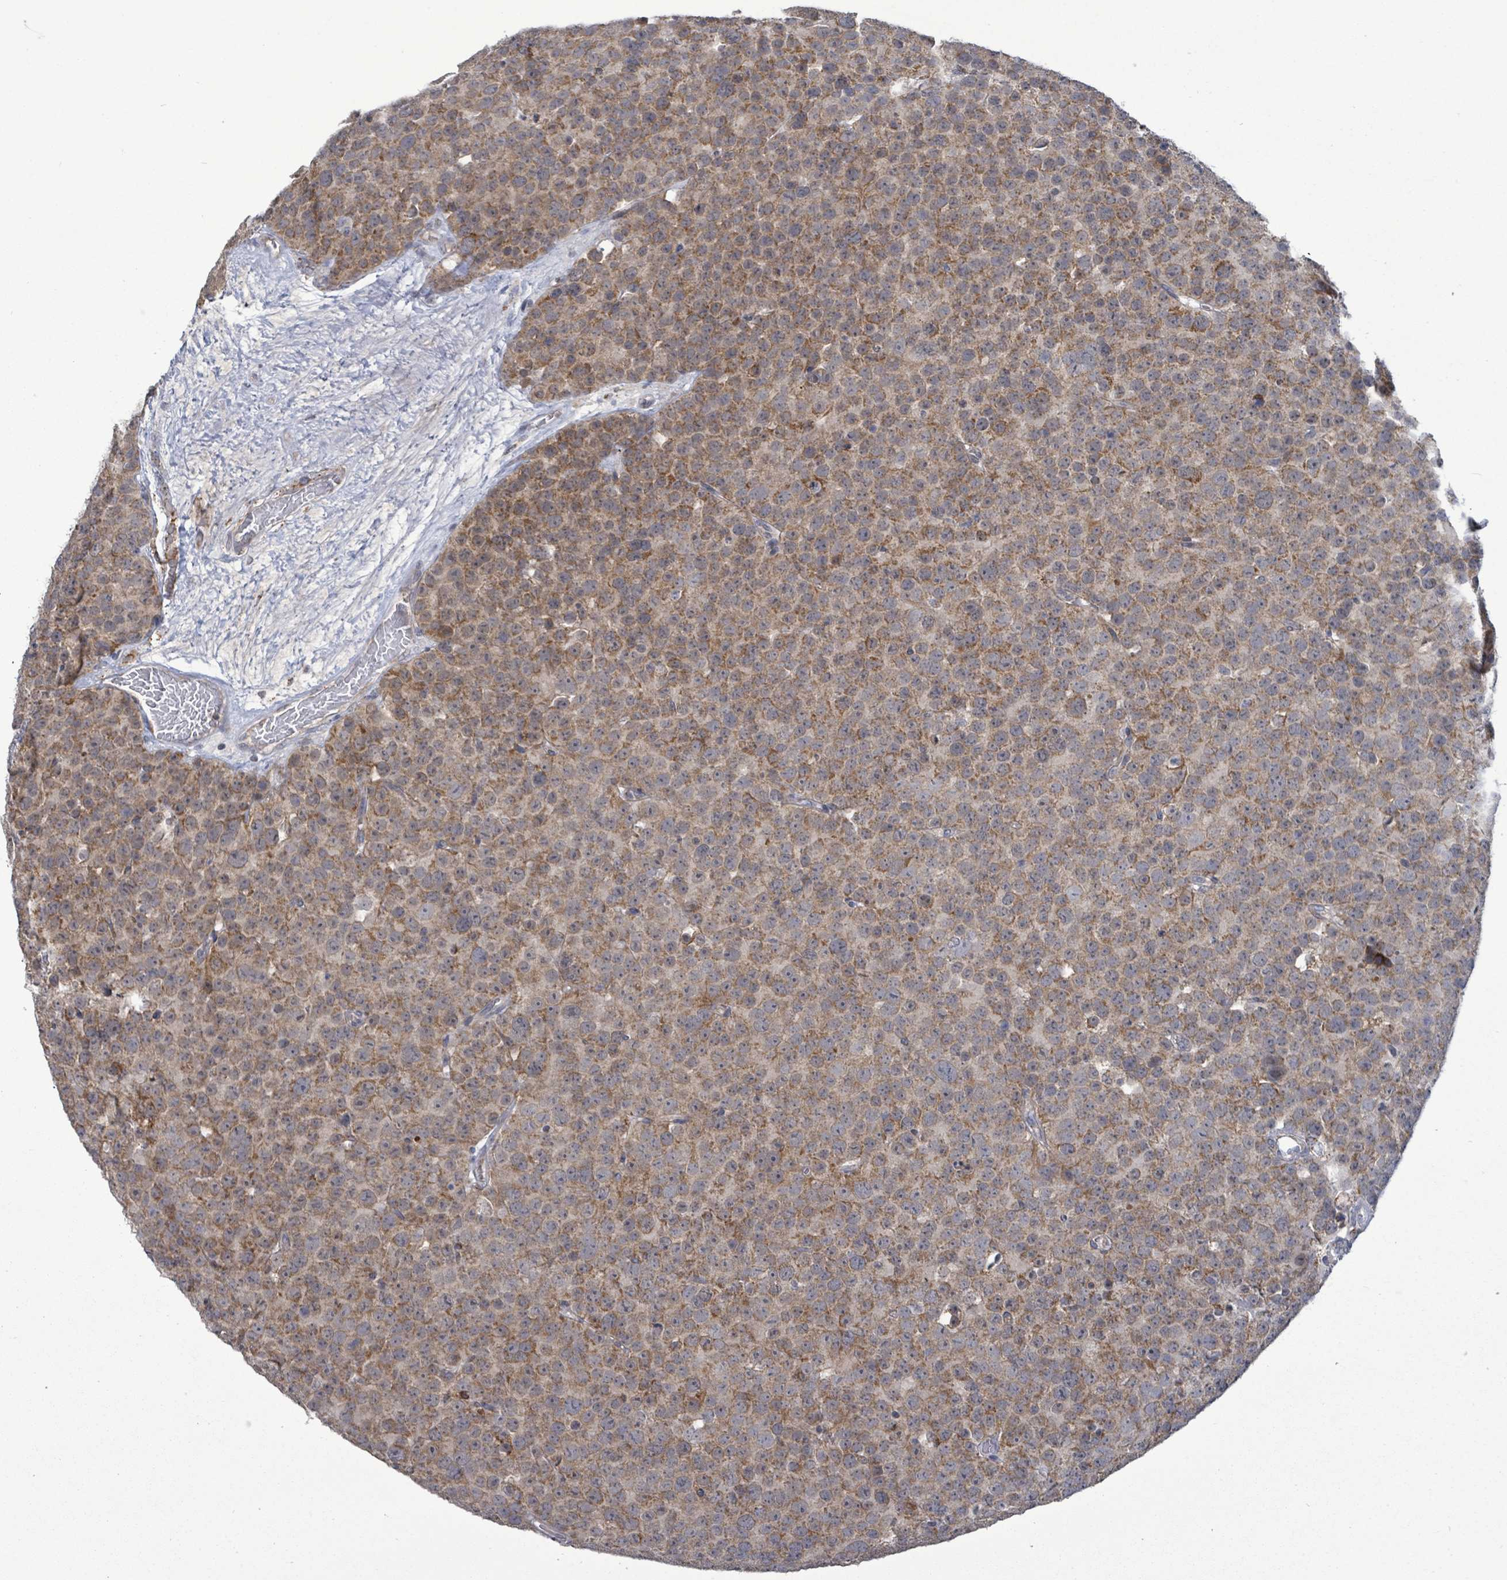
{"staining": {"intensity": "moderate", "quantity": ">75%", "location": "cytoplasmic/membranous"}, "tissue": "testis cancer", "cell_type": "Tumor cells", "image_type": "cancer", "snomed": [{"axis": "morphology", "description": "Seminoma, NOS"}, {"axis": "topography", "description": "Testis"}], "caption": "Testis cancer (seminoma) was stained to show a protein in brown. There is medium levels of moderate cytoplasmic/membranous expression in approximately >75% of tumor cells.", "gene": "COQ10B", "patient": {"sex": "male", "age": 71}}